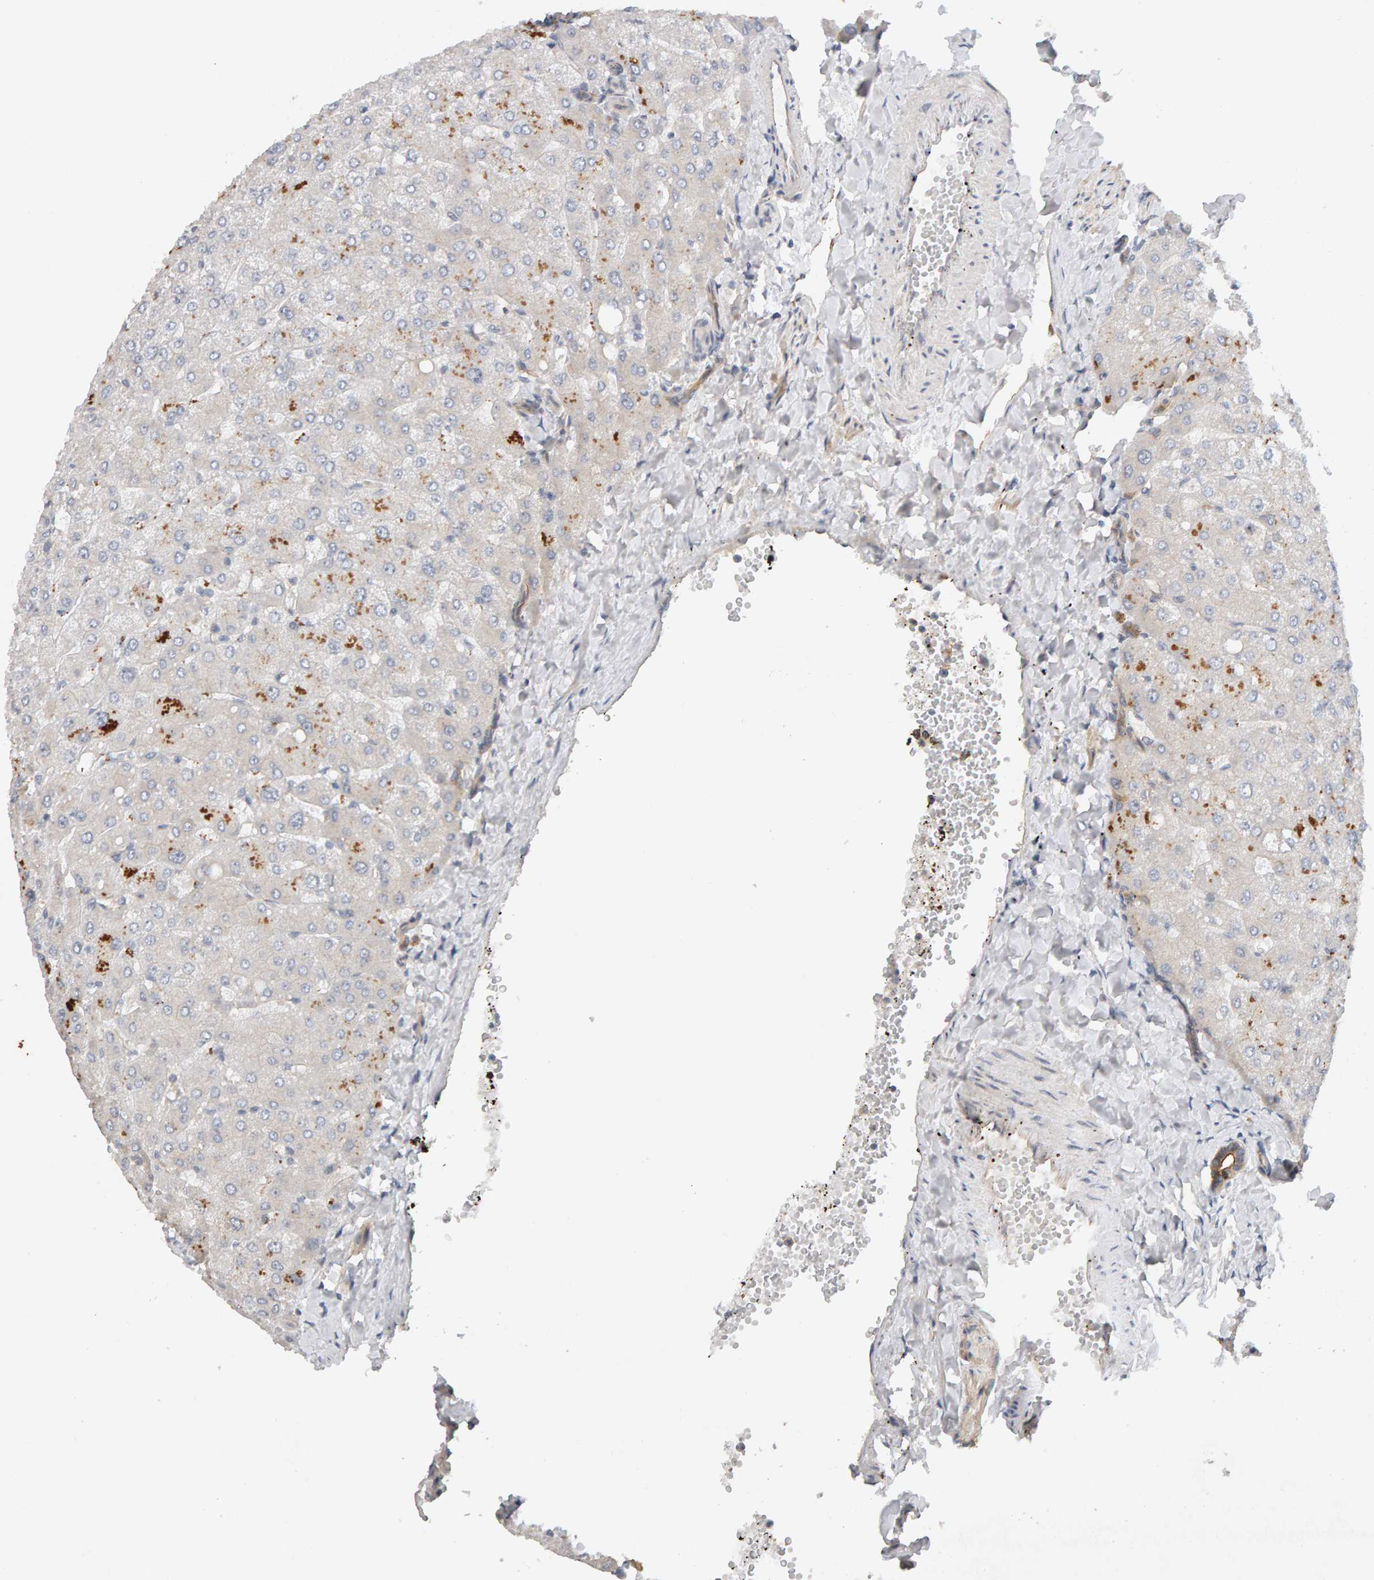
{"staining": {"intensity": "weak", "quantity": ">75%", "location": "cytoplasmic/membranous"}, "tissue": "liver", "cell_type": "Cholangiocytes", "image_type": "normal", "snomed": [{"axis": "morphology", "description": "Normal tissue, NOS"}, {"axis": "topography", "description": "Liver"}], "caption": "Normal liver was stained to show a protein in brown. There is low levels of weak cytoplasmic/membranous staining in approximately >75% of cholangiocytes.", "gene": "PPP1R16A", "patient": {"sex": "male", "age": 55}}